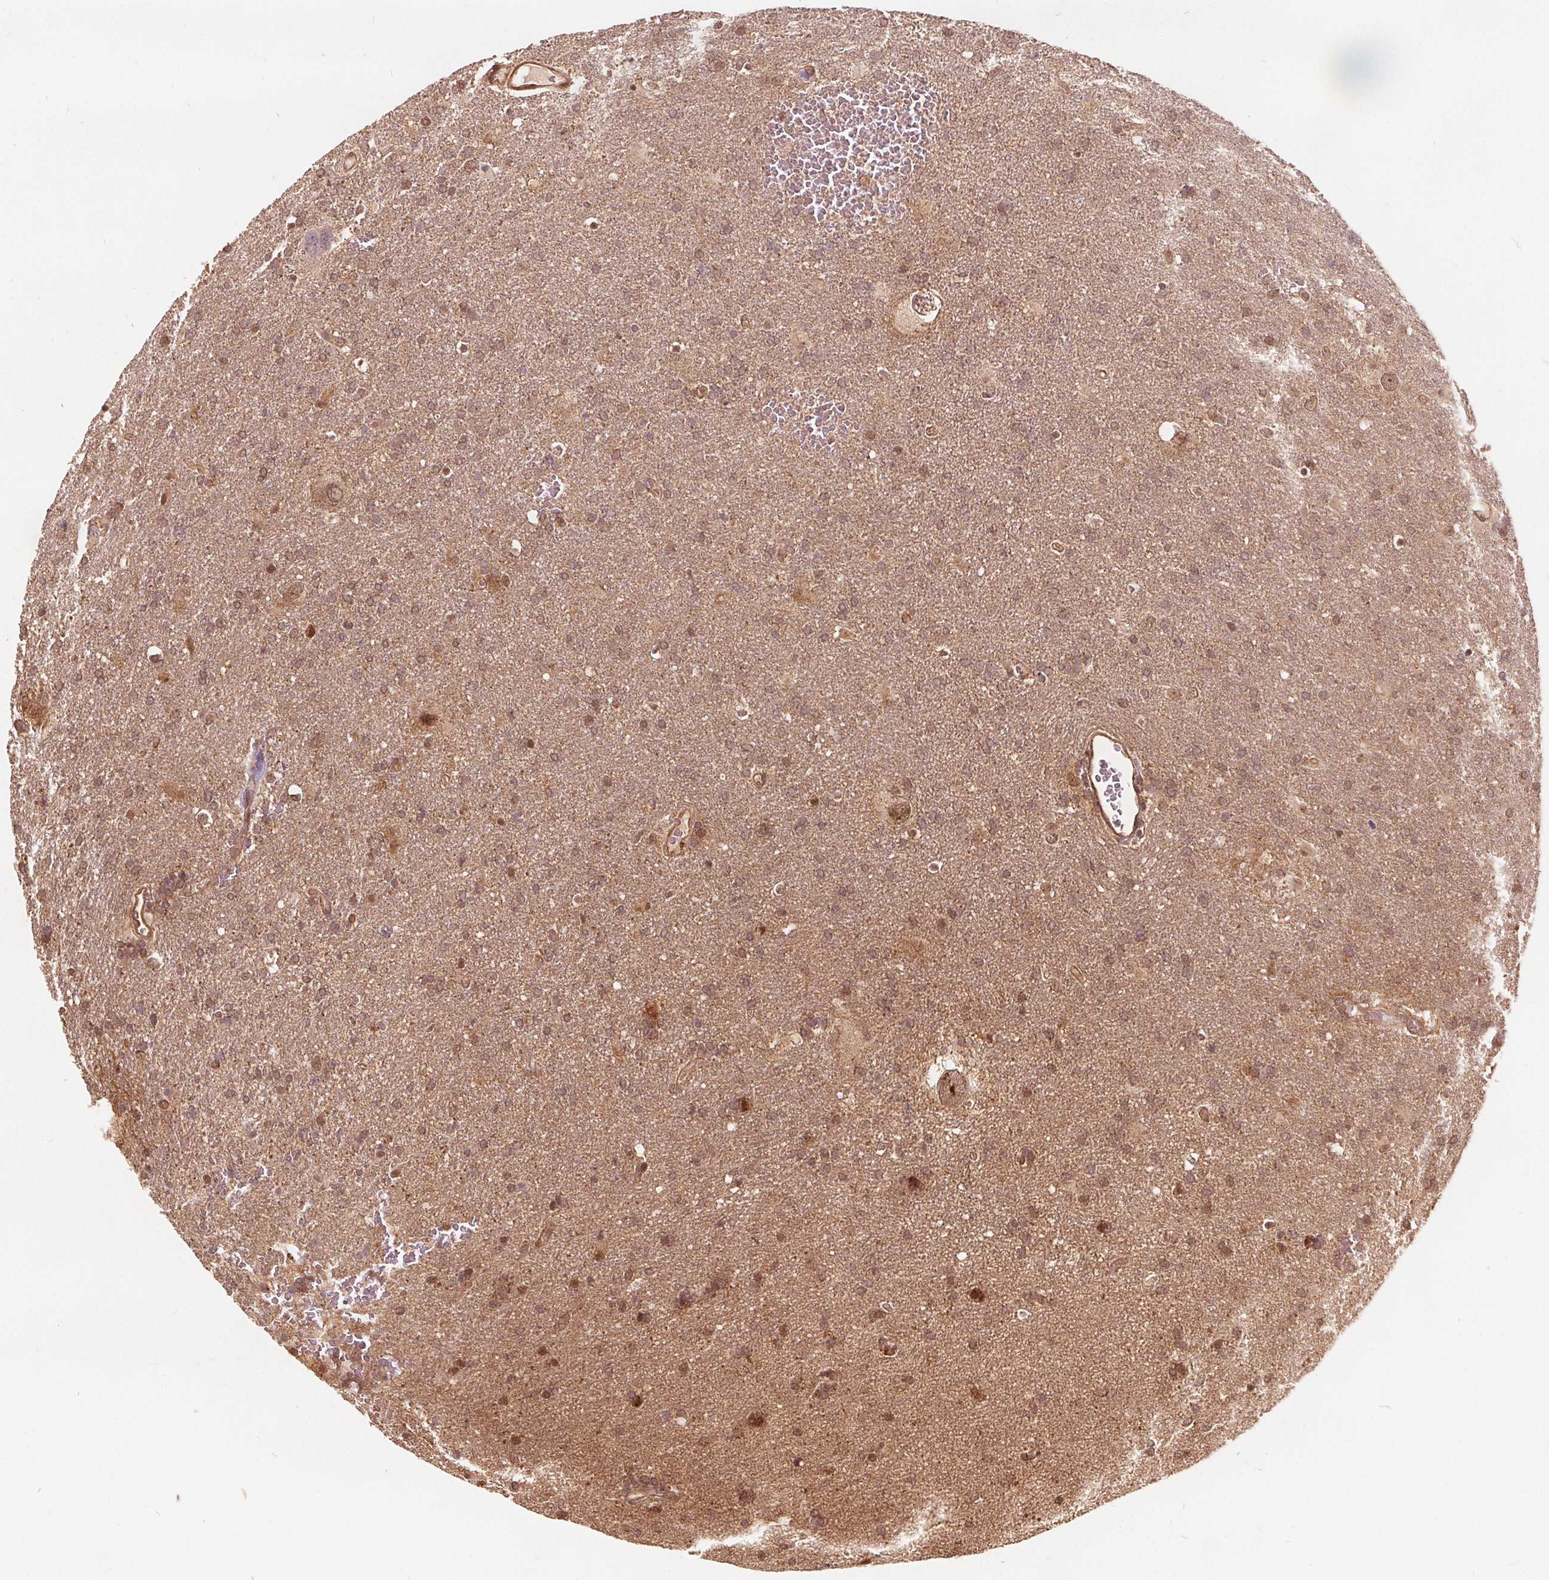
{"staining": {"intensity": "moderate", "quantity": ">75%", "location": "cytoplasmic/membranous,nuclear"}, "tissue": "glioma", "cell_type": "Tumor cells", "image_type": "cancer", "snomed": [{"axis": "morphology", "description": "Glioma, malignant, Low grade"}, {"axis": "topography", "description": "Brain"}], "caption": "A histopathology image of glioma stained for a protein exhibits moderate cytoplasmic/membranous and nuclear brown staining in tumor cells.", "gene": "PPP1CB", "patient": {"sex": "male", "age": 66}}